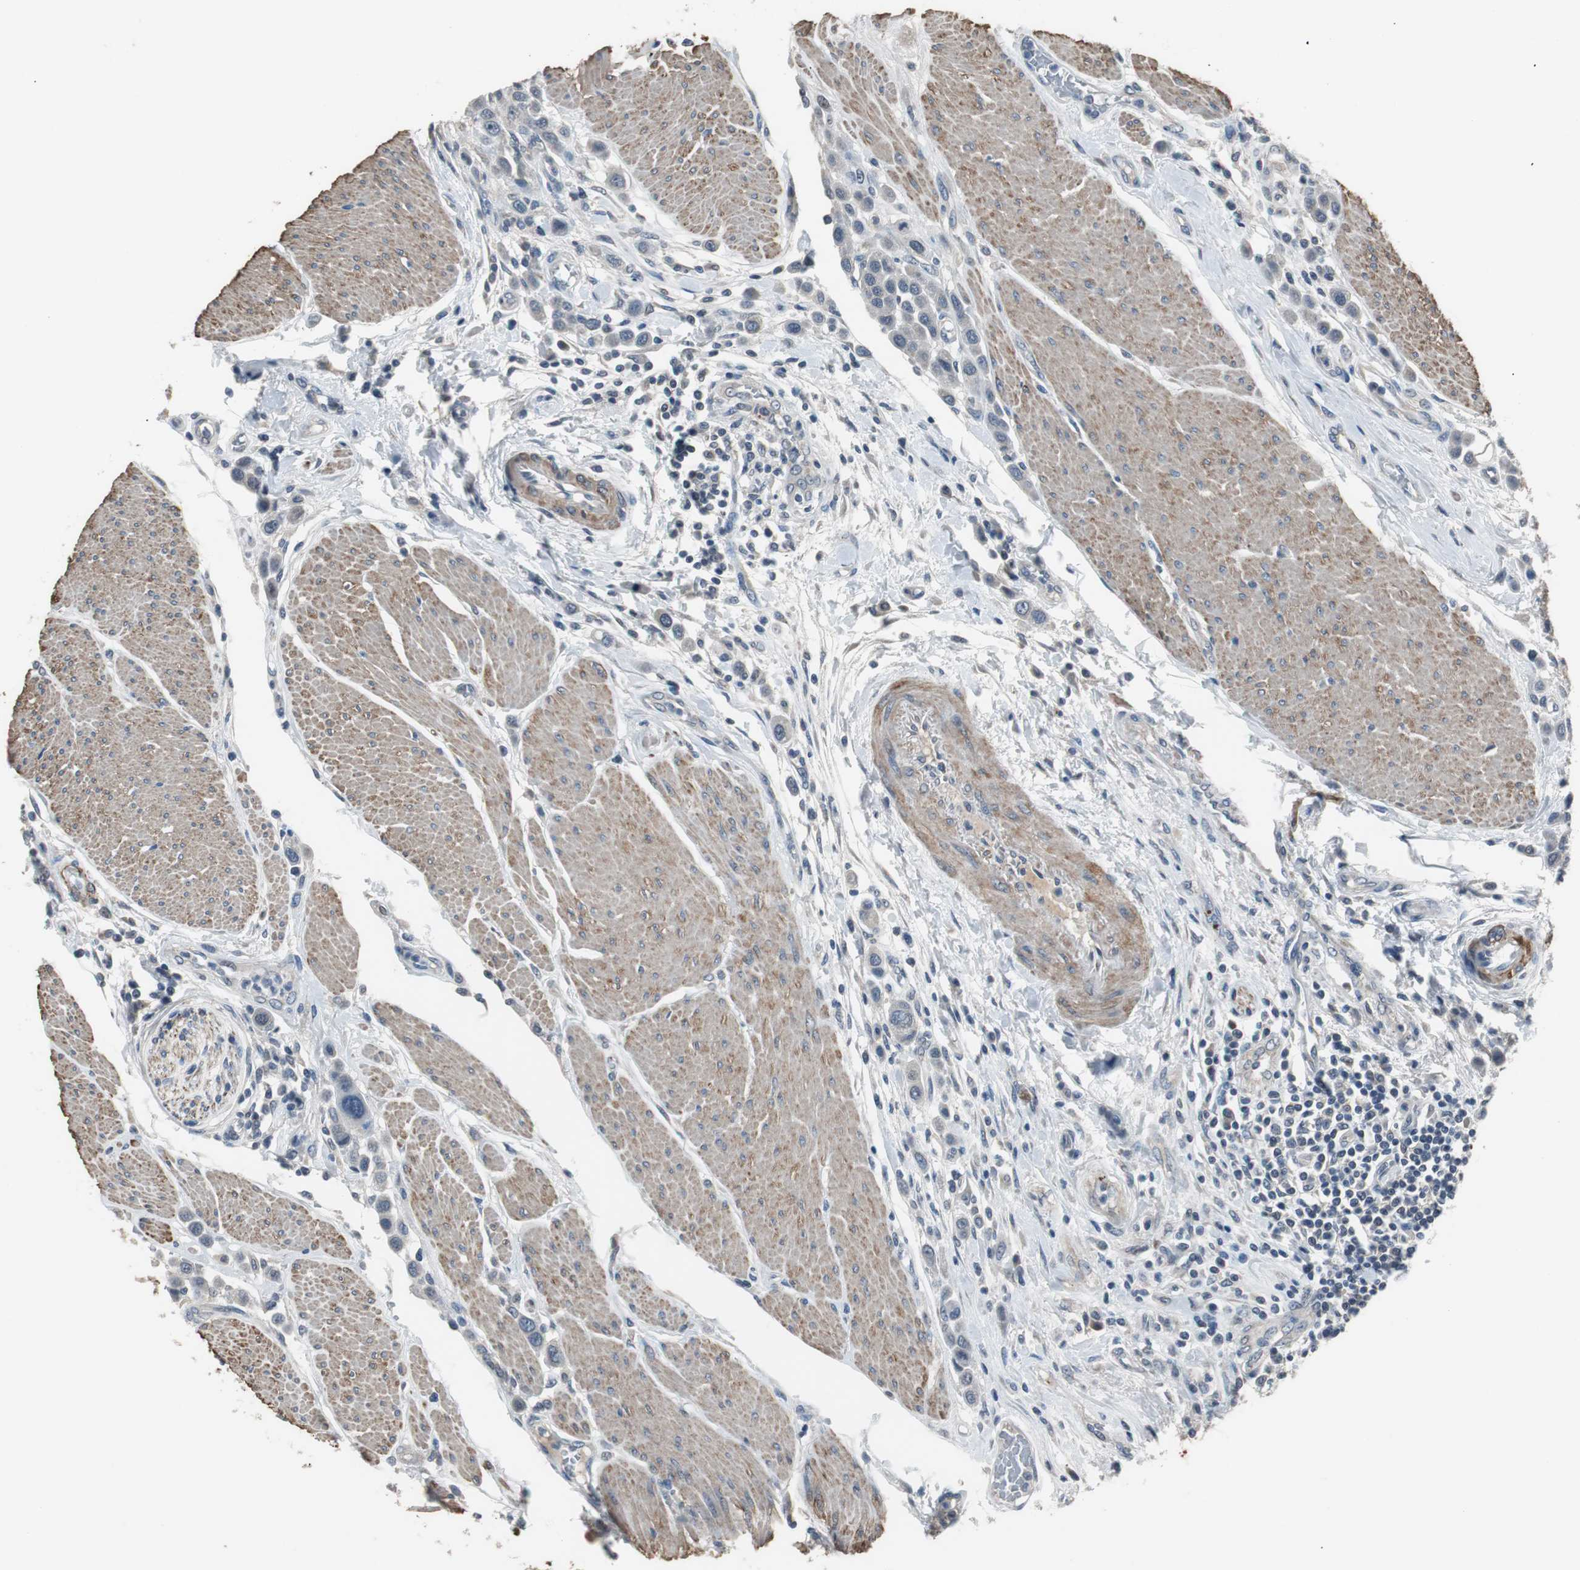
{"staining": {"intensity": "weak", "quantity": "<25%", "location": "cytoplasmic/membranous"}, "tissue": "urothelial cancer", "cell_type": "Tumor cells", "image_type": "cancer", "snomed": [{"axis": "morphology", "description": "Urothelial carcinoma, High grade"}, {"axis": "topography", "description": "Urinary bladder"}], "caption": "The micrograph shows no significant positivity in tumor cells of urothelial cancer. (DAB immunohistochemistry visualized using brightfield microscopy, high magnification).", "gene": "PCYT1B", "patient": {"sex": "male", "age": 50}}